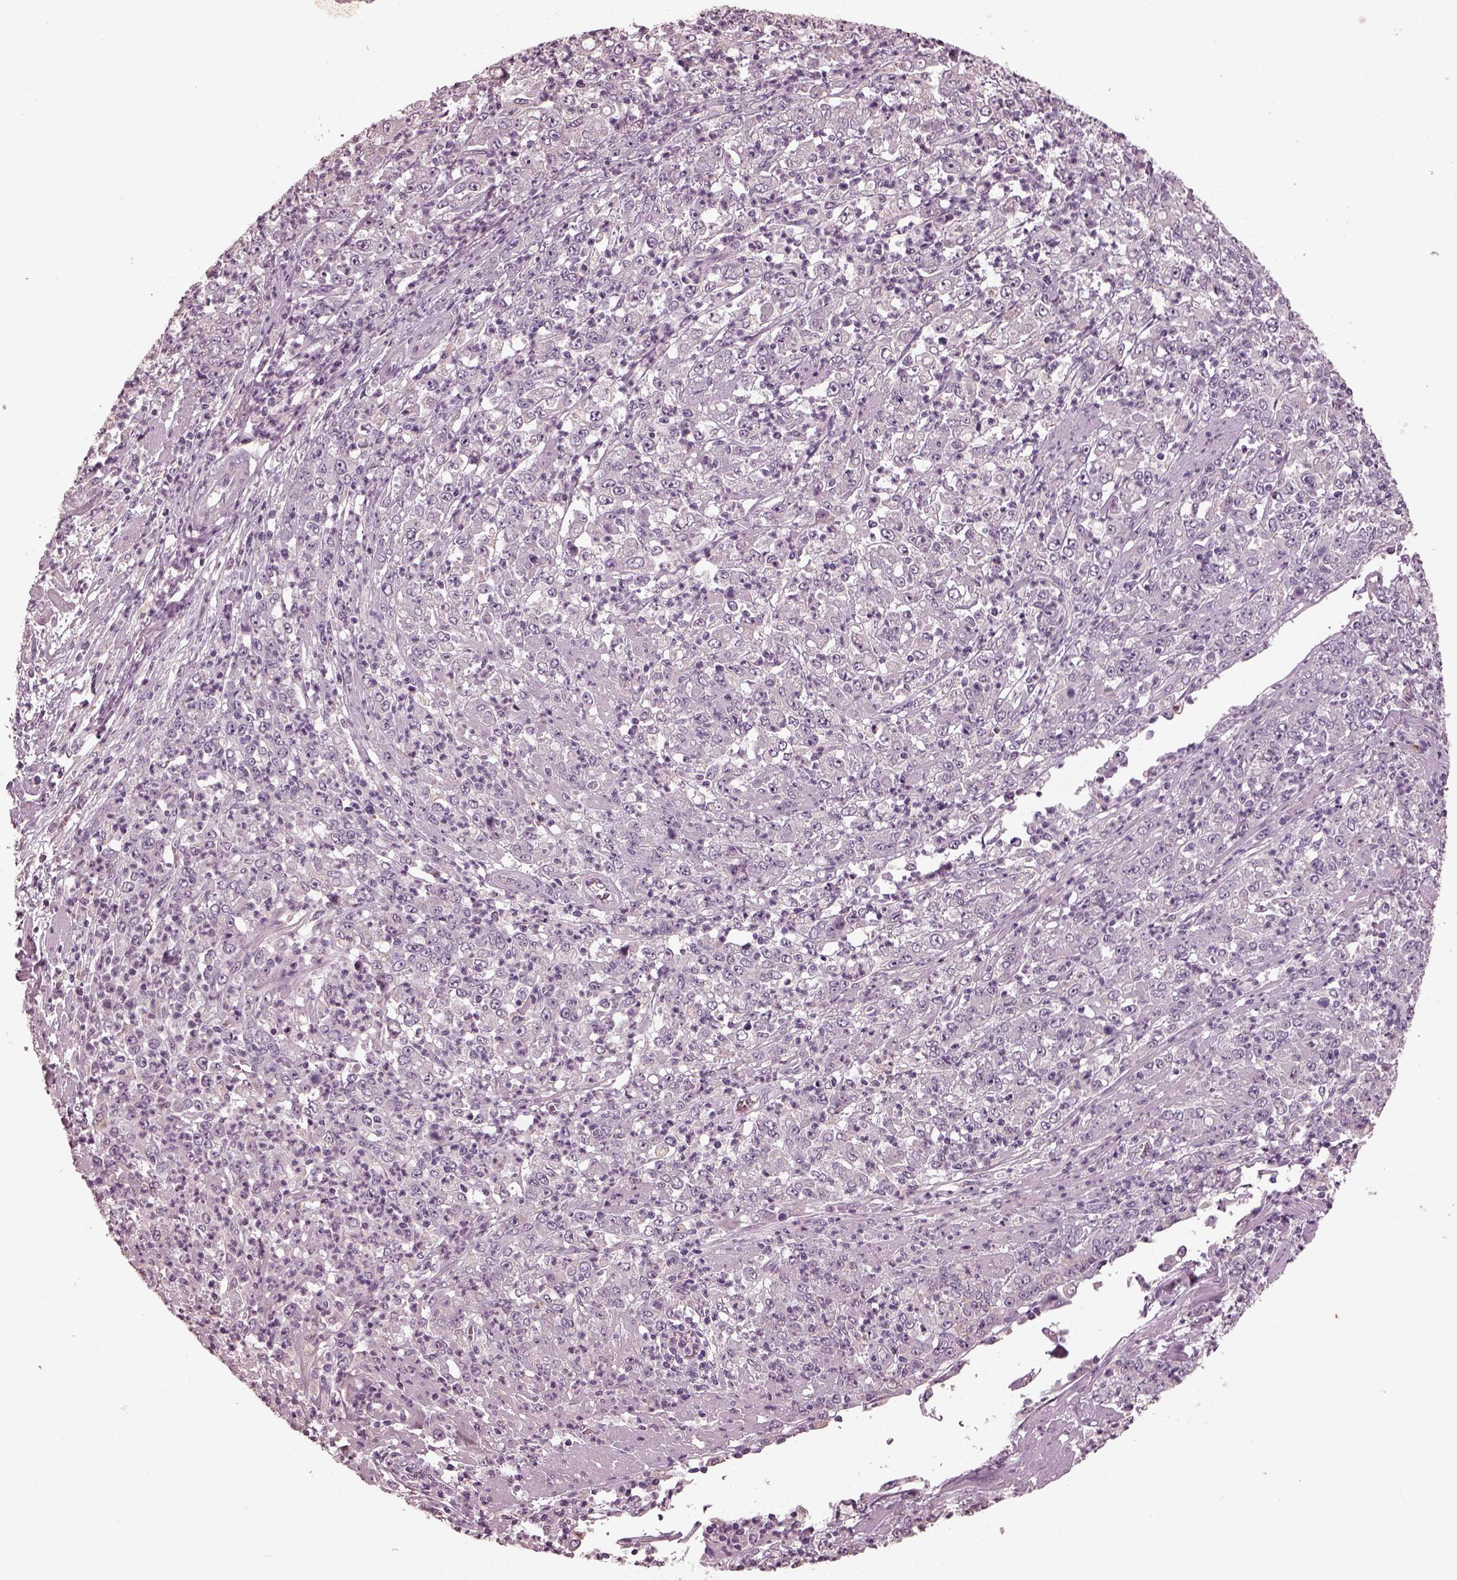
{"staining": {"intensity": "negative", "quantity": "none", "location": "none"}, "tissue": "stomach cancer", "cell_type": "Tumor cells", "image_type": "cancer", "snomed": [{"axis": "morphology", "description": "Adenocarcinoma, NOS"}, {"axis": "topography", "description": "Stomach, lower"}], "caption": "DAB immunohistochemical staining of stomach adenocarcinoma shows no significant staining in tumor cells.", "gene": "RCVRN", "patient": {"sex": "female", "age": 71}}